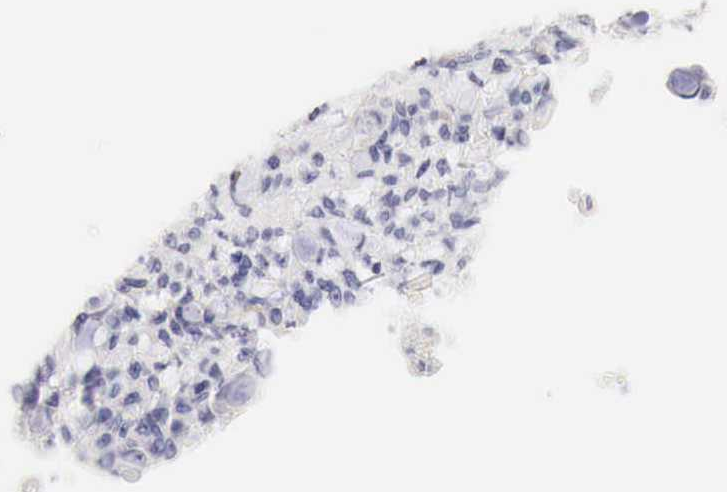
{"staining": {"intensity": "negative", "quantity": "none", "location": "none"}, "tissue": "lung cancer", "cell_type": "Tumor cells", "image_type": "cancer", "snomed": [{"axis": "morphology", "description": "Adenocarcinoma, NOS"}, {"axis": "topography", "description": "Lung"}], "caption": "Immunohistochemistry (IHC) of human adenocarcinoma (lung) shows no staining in tumor cells.", "gene": "CDKN2A", "patient": {"sex": "female", "age": 44}}